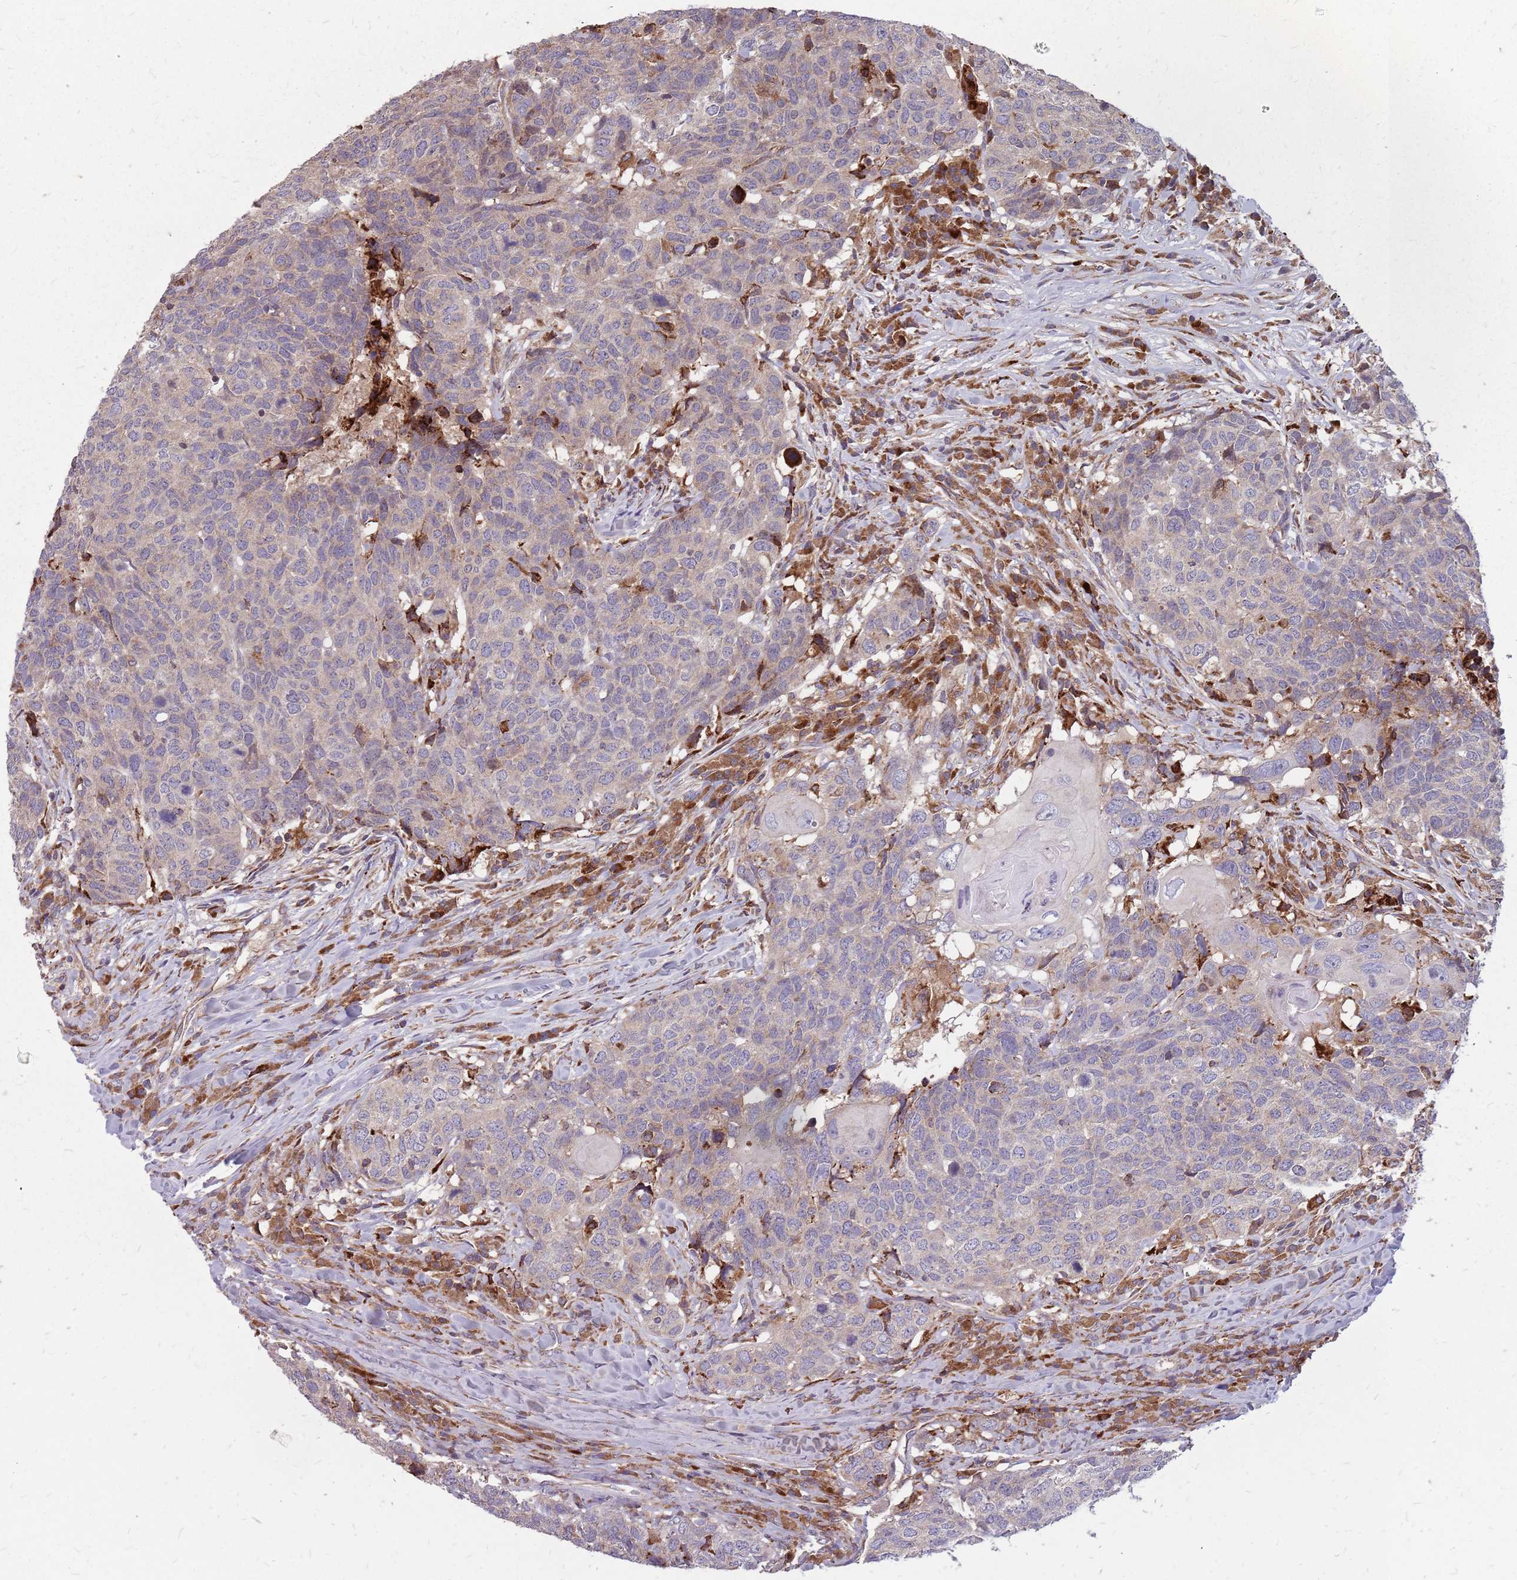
{"staining": {"intensity": "negative", "quantity": "none", "location": "none"}, "tissue": "head and neck cancer", "cell_type": "Tumor cells", "image_type": "cancer", "snomed": [{"axis": "morphology", "description": "Normal tissue, NOS"}, {"axis": "morphology", "description": "Squamous cell carcinoma, NOS"}, {"axis": "topography", "description": "Skeletal muscle"}, {"axis": "topography", "description": "Vascular tissue"}, {"axis": "topography", "description": "Peripheral nerve tissue"}, {"axis": "topography", "description": "Head-Neck"}], "caption": "The immunohistochemistry (IHC) photomicrograph has no significant positivity in tumor cells of head and neck cancer tissue.", "gene": "NME4", "patient": {"sex": "male", "age": 66}}